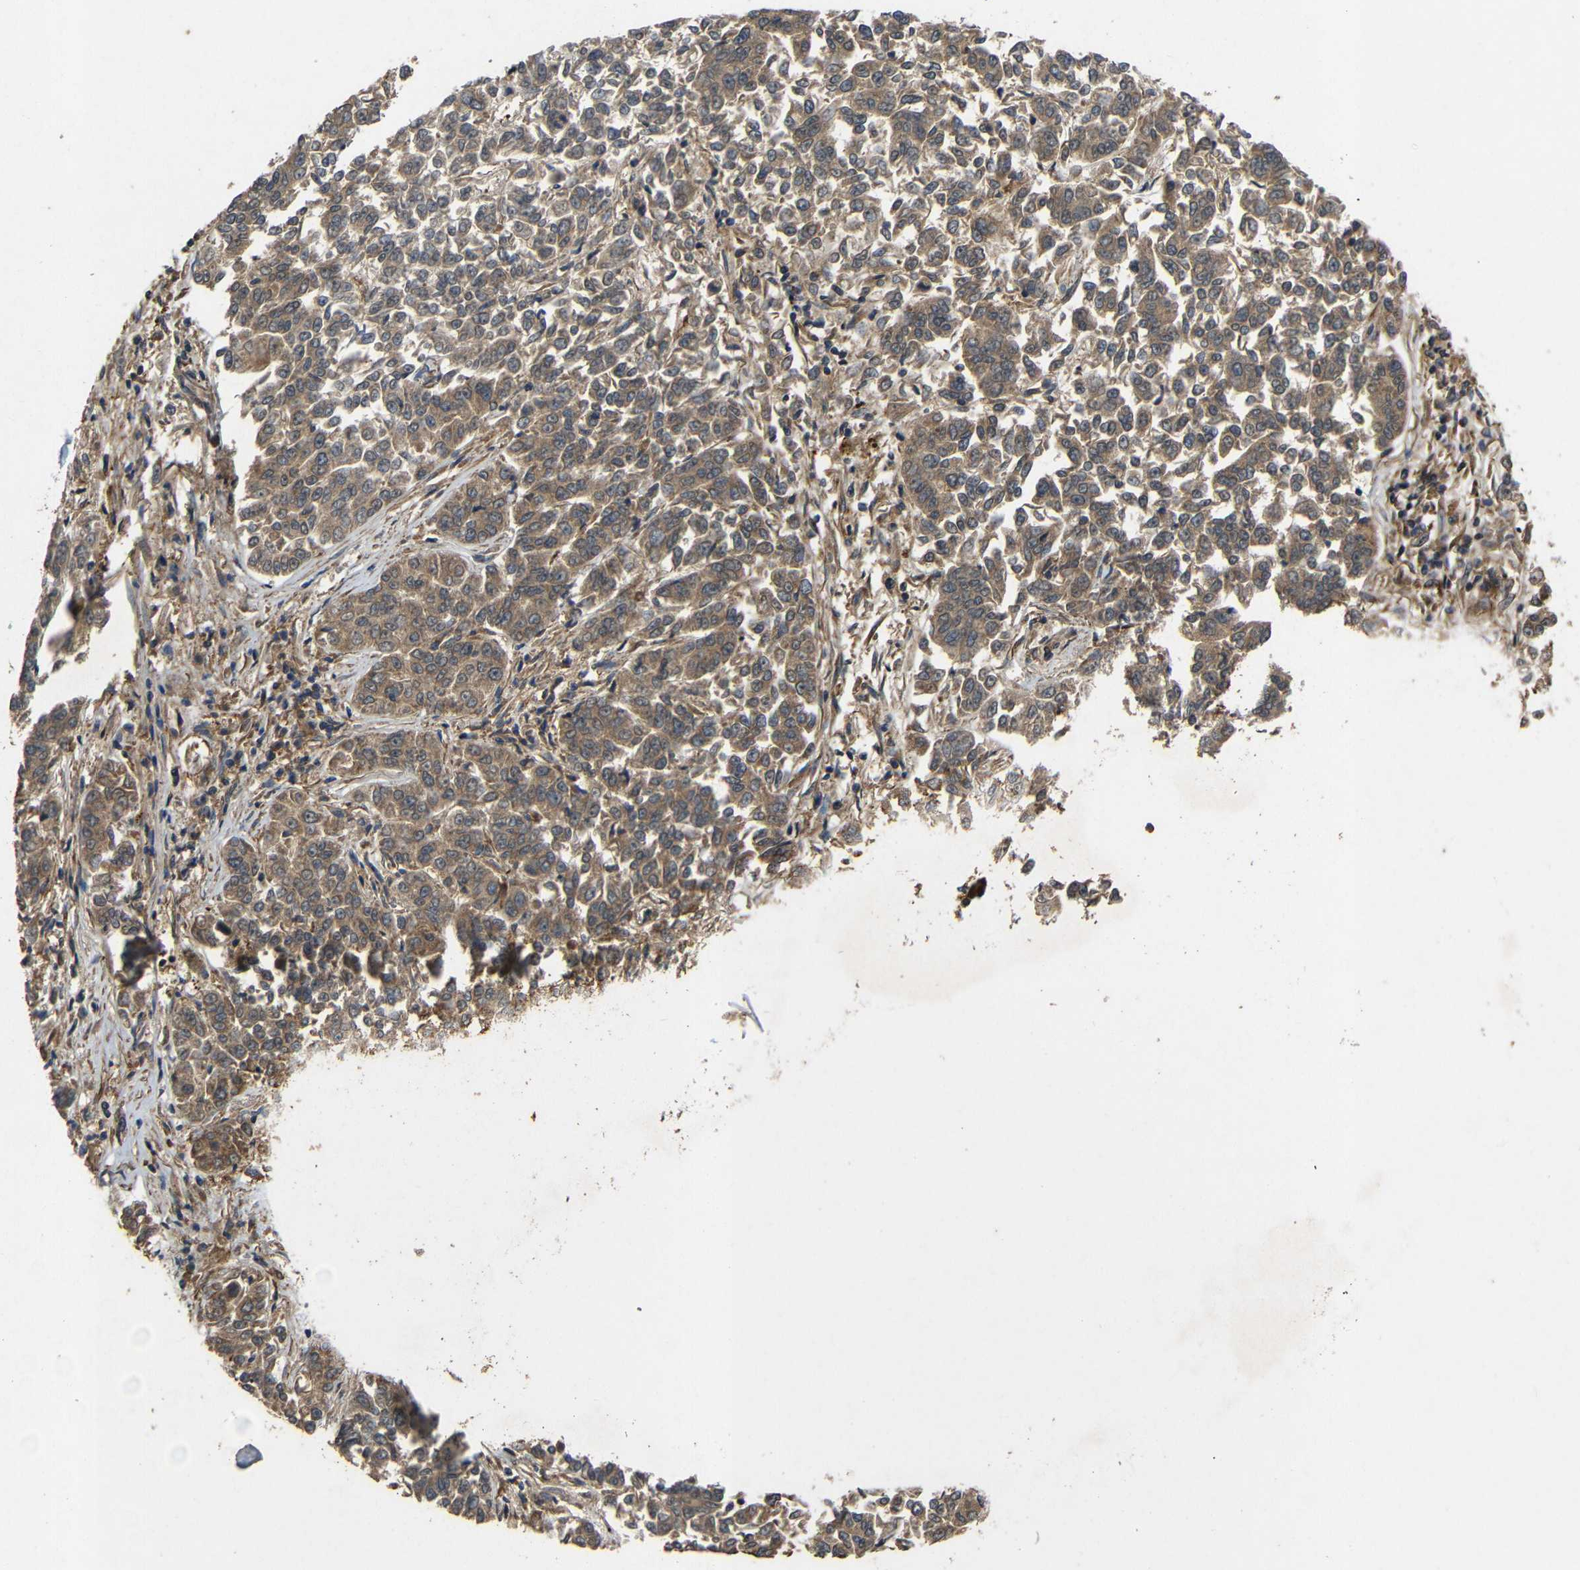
{"staining": {"intensity": "moderate", "quantity": ">75%", "location": "cytoplasmic/membranous"}, "tissue": "lung cancer", "cell_type": "Tumor cells", "image_type": "cancer", "snomed": [{"axis": "morphology", "description": "Adenocarcinoma, NOS"}, {"axis": "topography", "description": "Lung"}], "caption": "Moderate cytoplasmic/membranous staining is identified in approximately >75% of tumor cells in lung cancer.", "gene": "EIF2S1", "patient": {"sex": "male", "age": 84}}